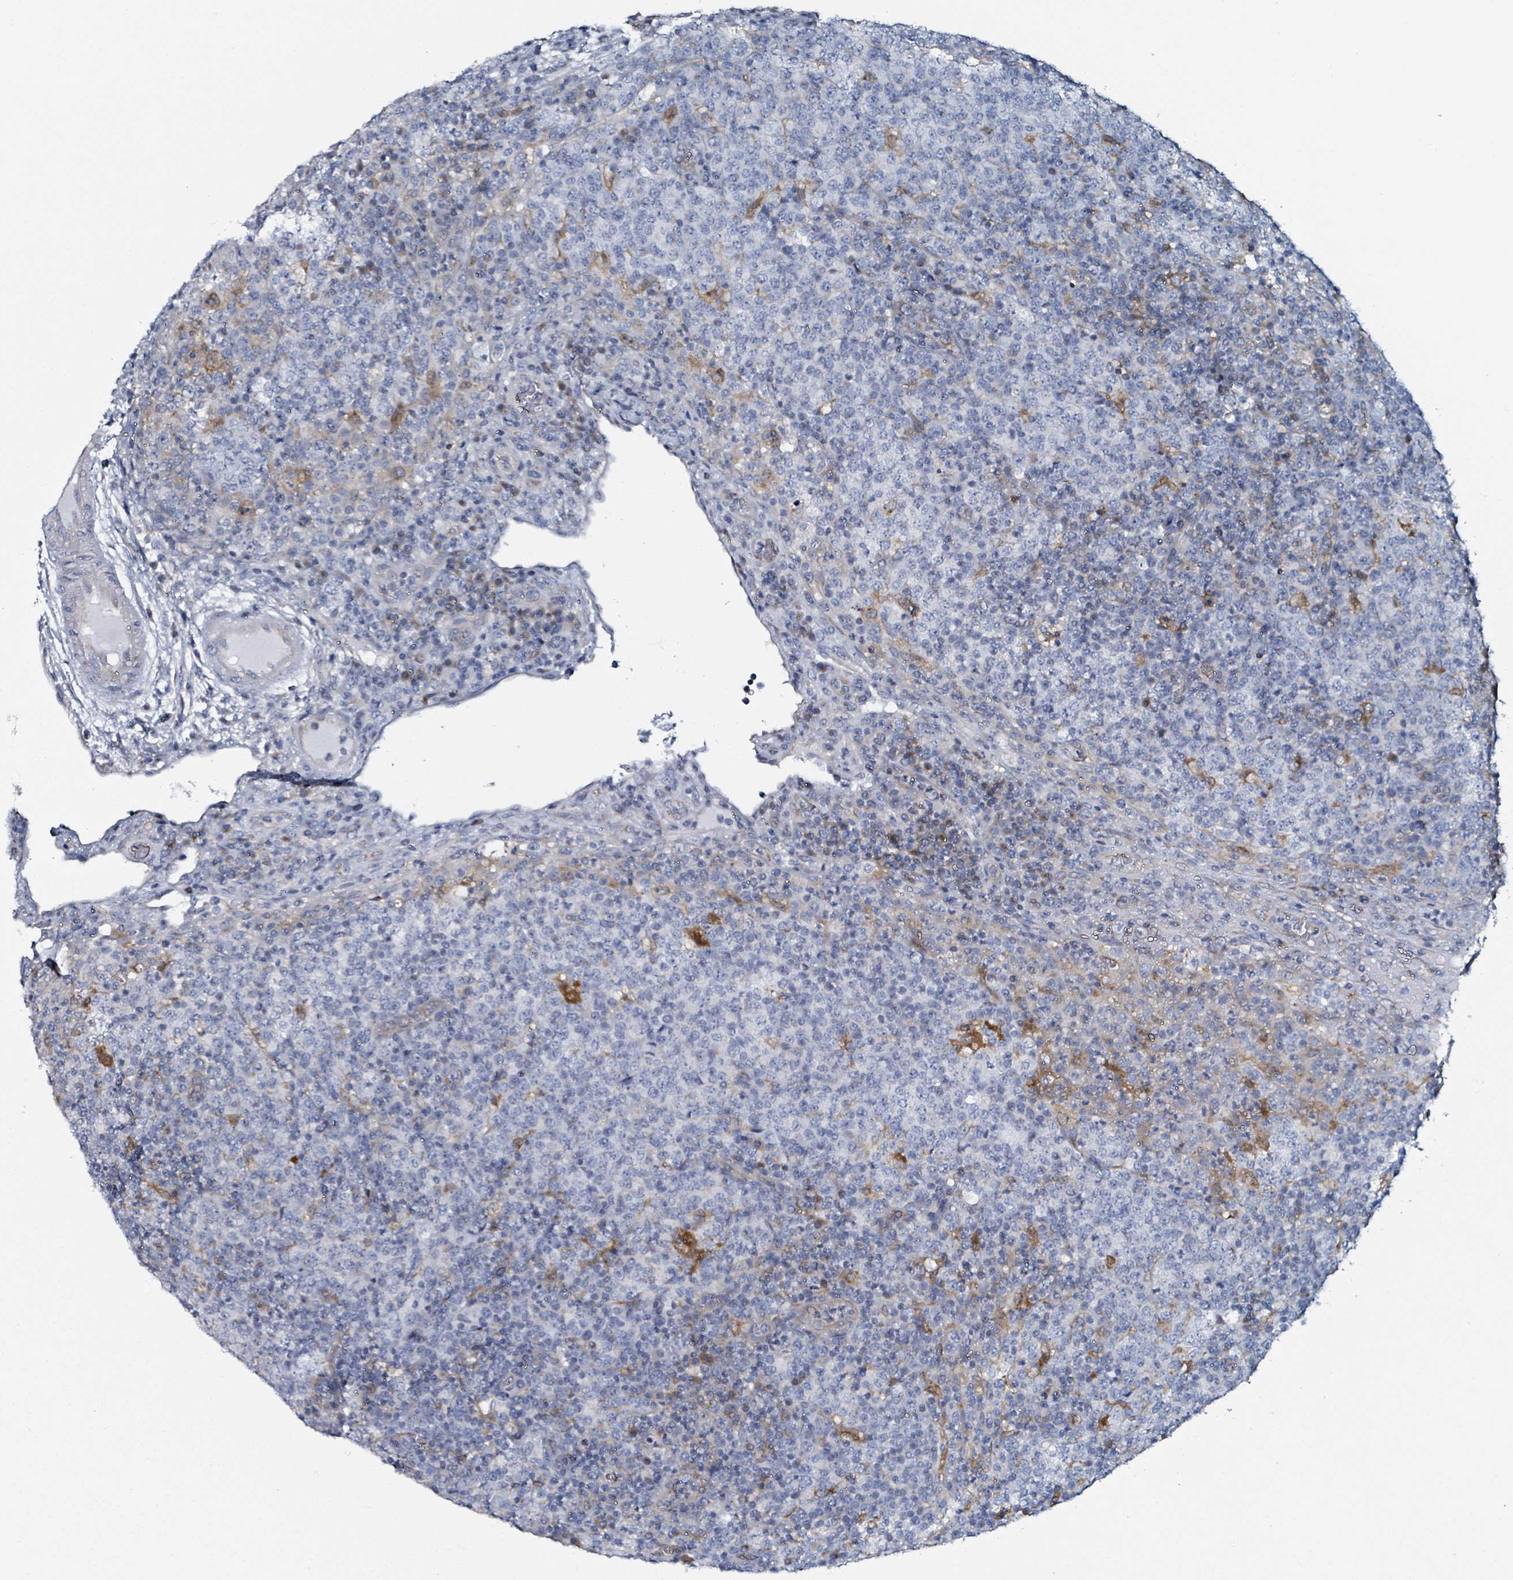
{"staining": {"intensity": "negative", "quantity": "none", "location": "none"}, "tissue": "lymphoma", "cell_type": "Tumor cells", "image_type": "cancer", "snomed": [{"axis": "morphology", "description": "Malignant lymphoma, non-Hodgkin's type, High grade"}, {"axis": "topography", "description": "Lymph node"}], "caption": "This is a micrograph of IHC staining of malignant lymphoma, non-Hodgkin's type (high-grade), which shows no expression in tumor cells. The staining is performed using DAB brown chromogen with nuclei counter-stained in using hematoxylin.", "gene": "B3GAT3", "patient": {"sex": "male", "age": 54}}